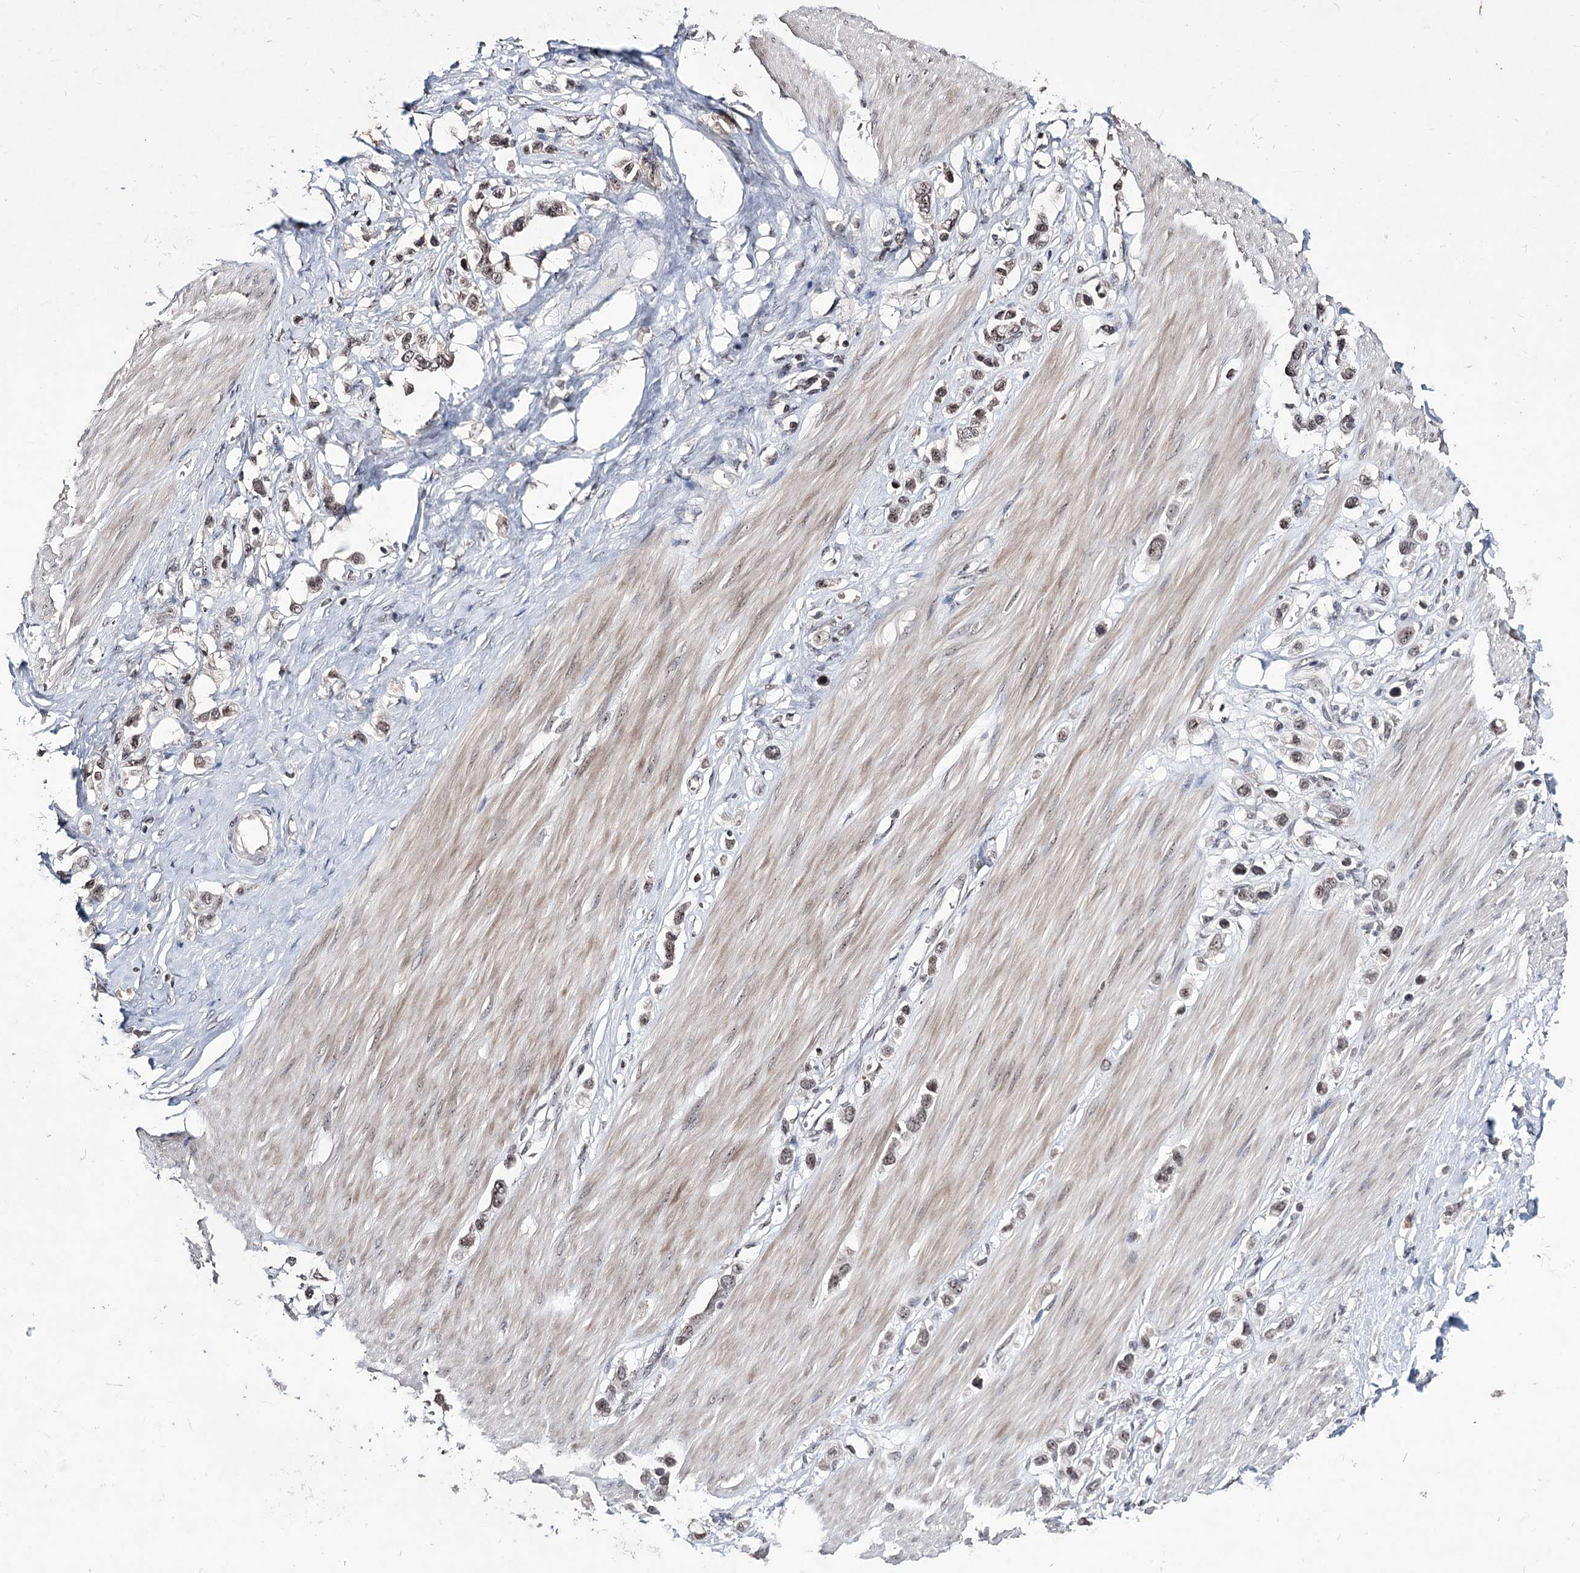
{"staining": {"intensity": "moderate", "quantity": ">75%", "location": "nuclear"}, "tissue": "stomach cancer", "cell_type": "Tumor cells", "image_type": "cancer", "snomed": [{"axis": "morphology", "description": "Adenocarcinoma, NOS"}, {"axis": "topography", "description": "Stomach"}], "caption": "Immunohistochemistry (IHC) image of human stomach cancer stained for a protein (brown), which shows medium levels of moderate nuclear expression in approximately >75% of tumor cells.", "gene": "VGLL4", "patient": {"sex": "female", "age": 65}}